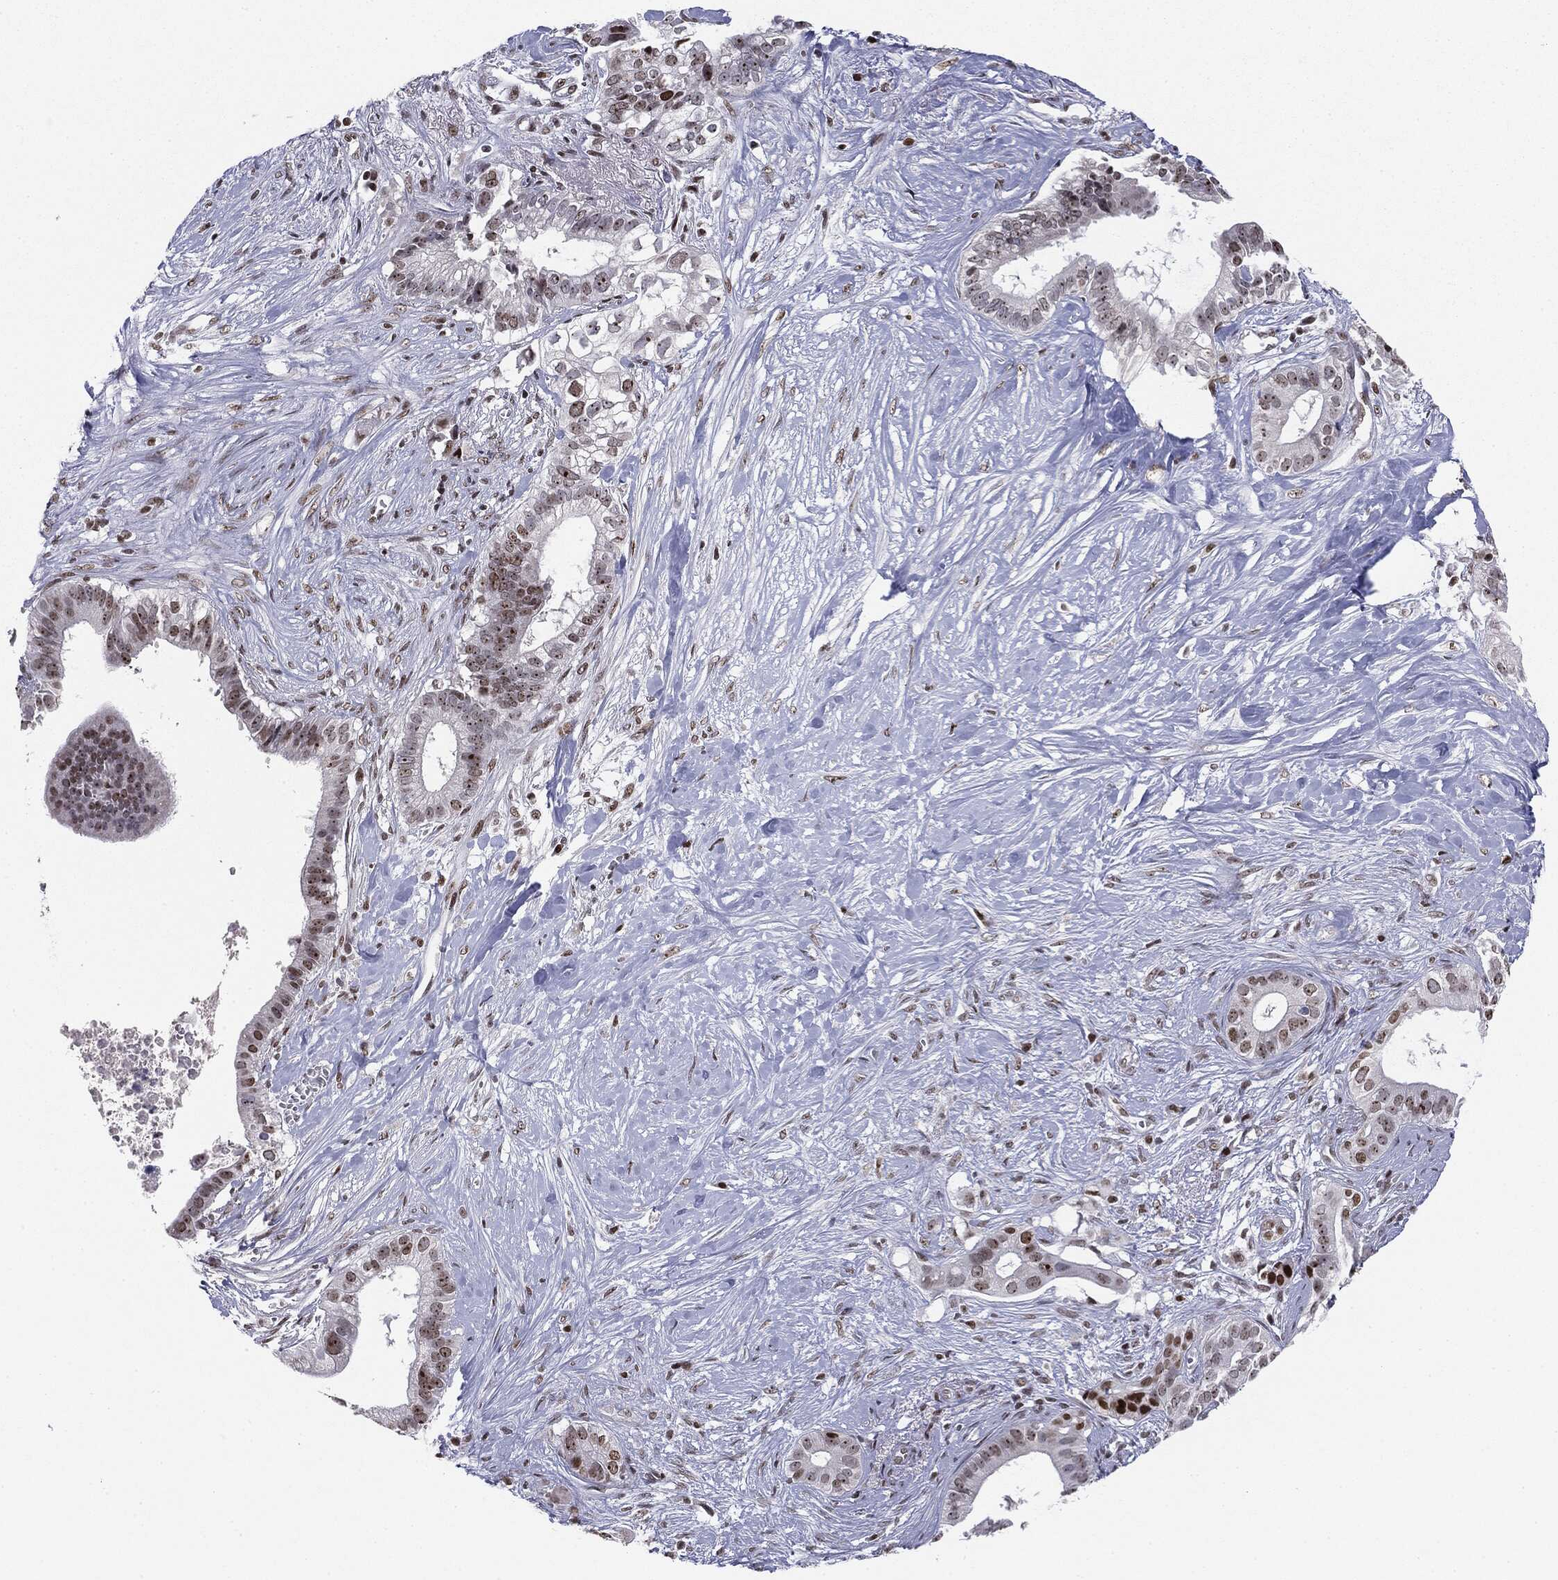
{"staining": {"intensity": "strong", "quantity": "<25%", "location": "nuclear"}, "tissue": "pancreatic cancer", "cell_type": "Tumor cells", "image_type": "cancer", "snomed": [{"axis": "morphology", "description": "Adenocarcinoma, NOS"}, {"axis": "topography", "description": "Pancreas"}], "caption": "Tumor cells reveal strong nuclear expression in approximately <25% of cells in pancreatic adenocarcinoma.", "gene": "MDC1", "patient": {"sex": "male", "age": 61}}